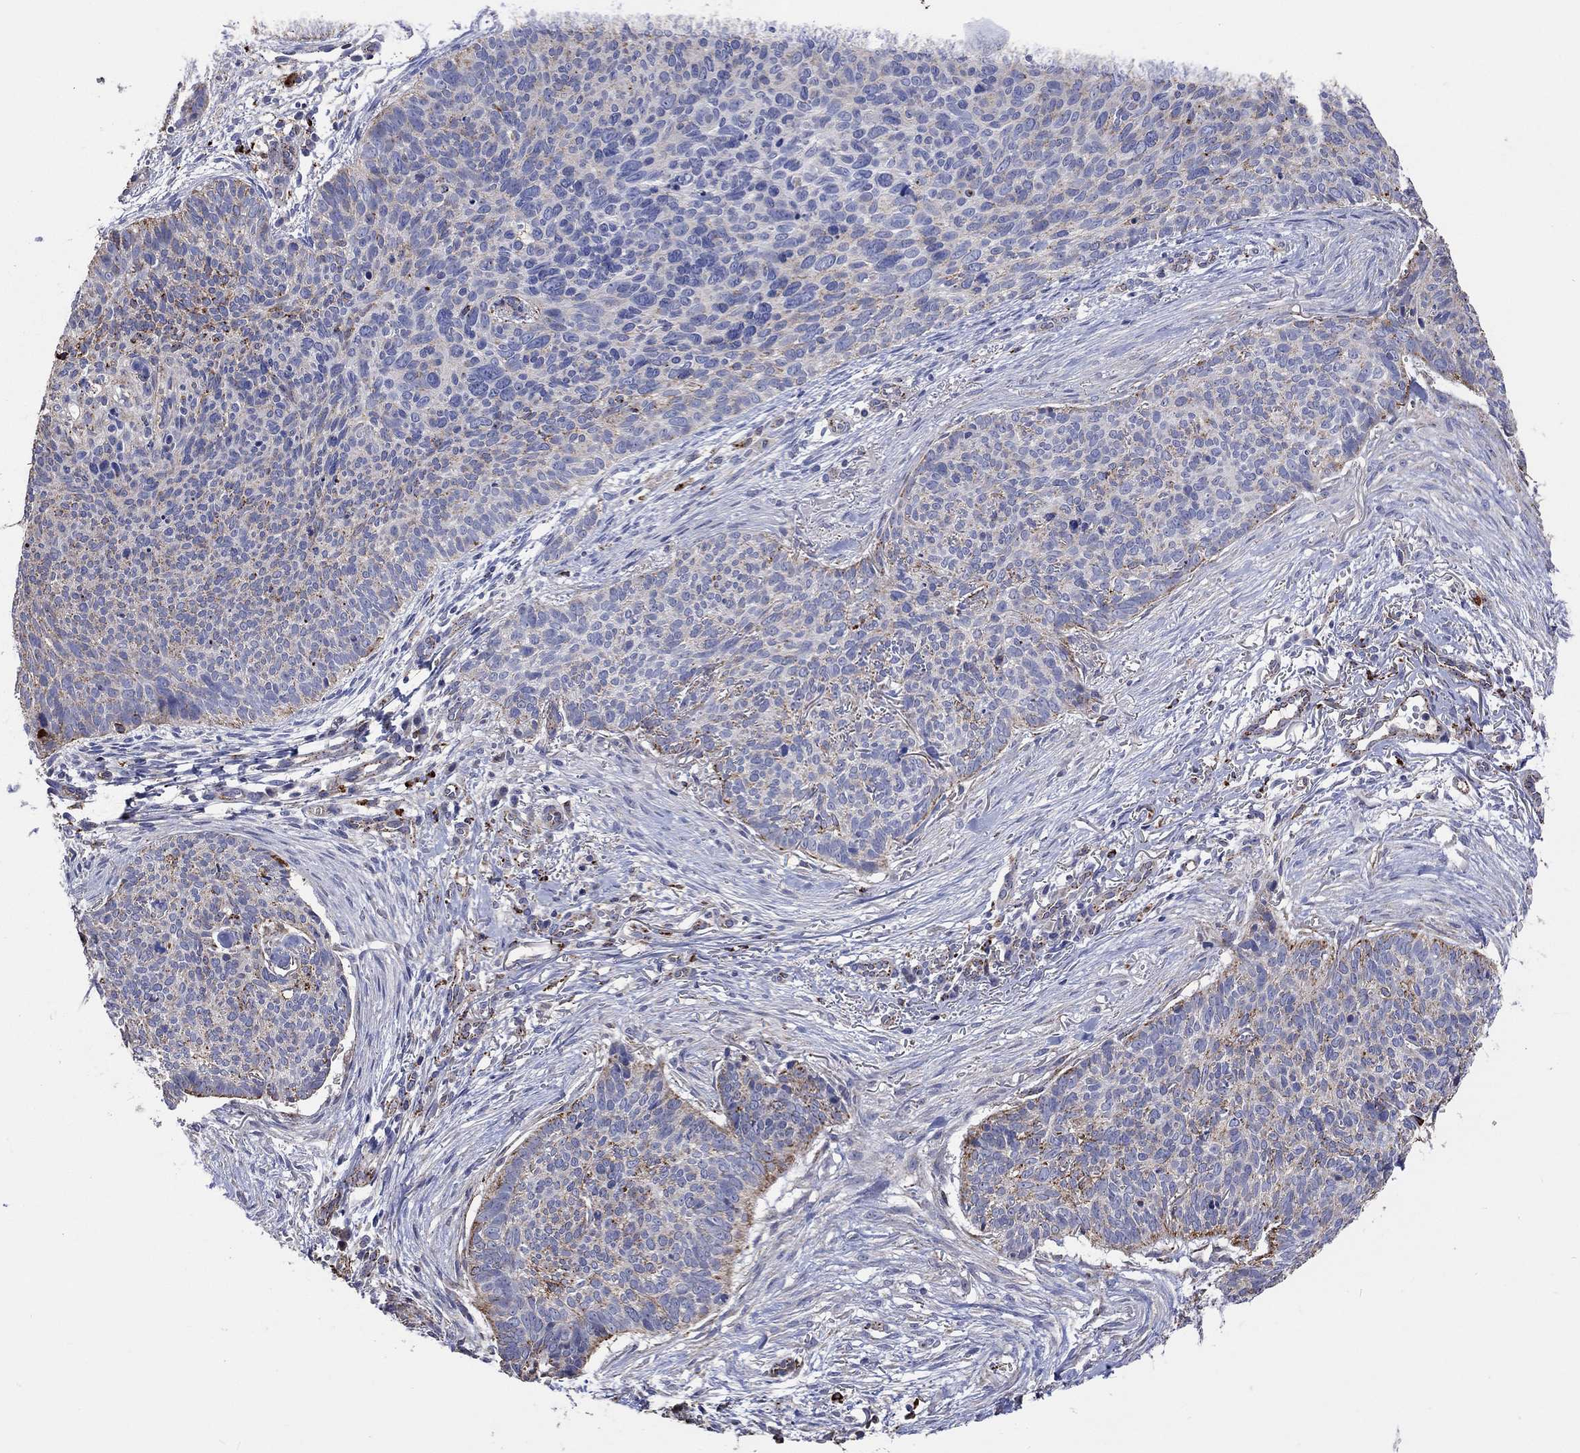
{"staining": {"intensity": "negative", "quantity": "none", "location": "none"}, "tissue": "skin cancer", "cell_type": "Tumor cells", "image_type": "cancer", "snomed": [{"axis": "morphology", "description": "Basal cell carcinoma"}, {"axis": "topography", "description": "Skin"}], "caption": "Tumor cells show no significant staining in basal cell carcinoma (skin).", "gene": "CTSB", "patient": {"sex": "male", "age": 64}}